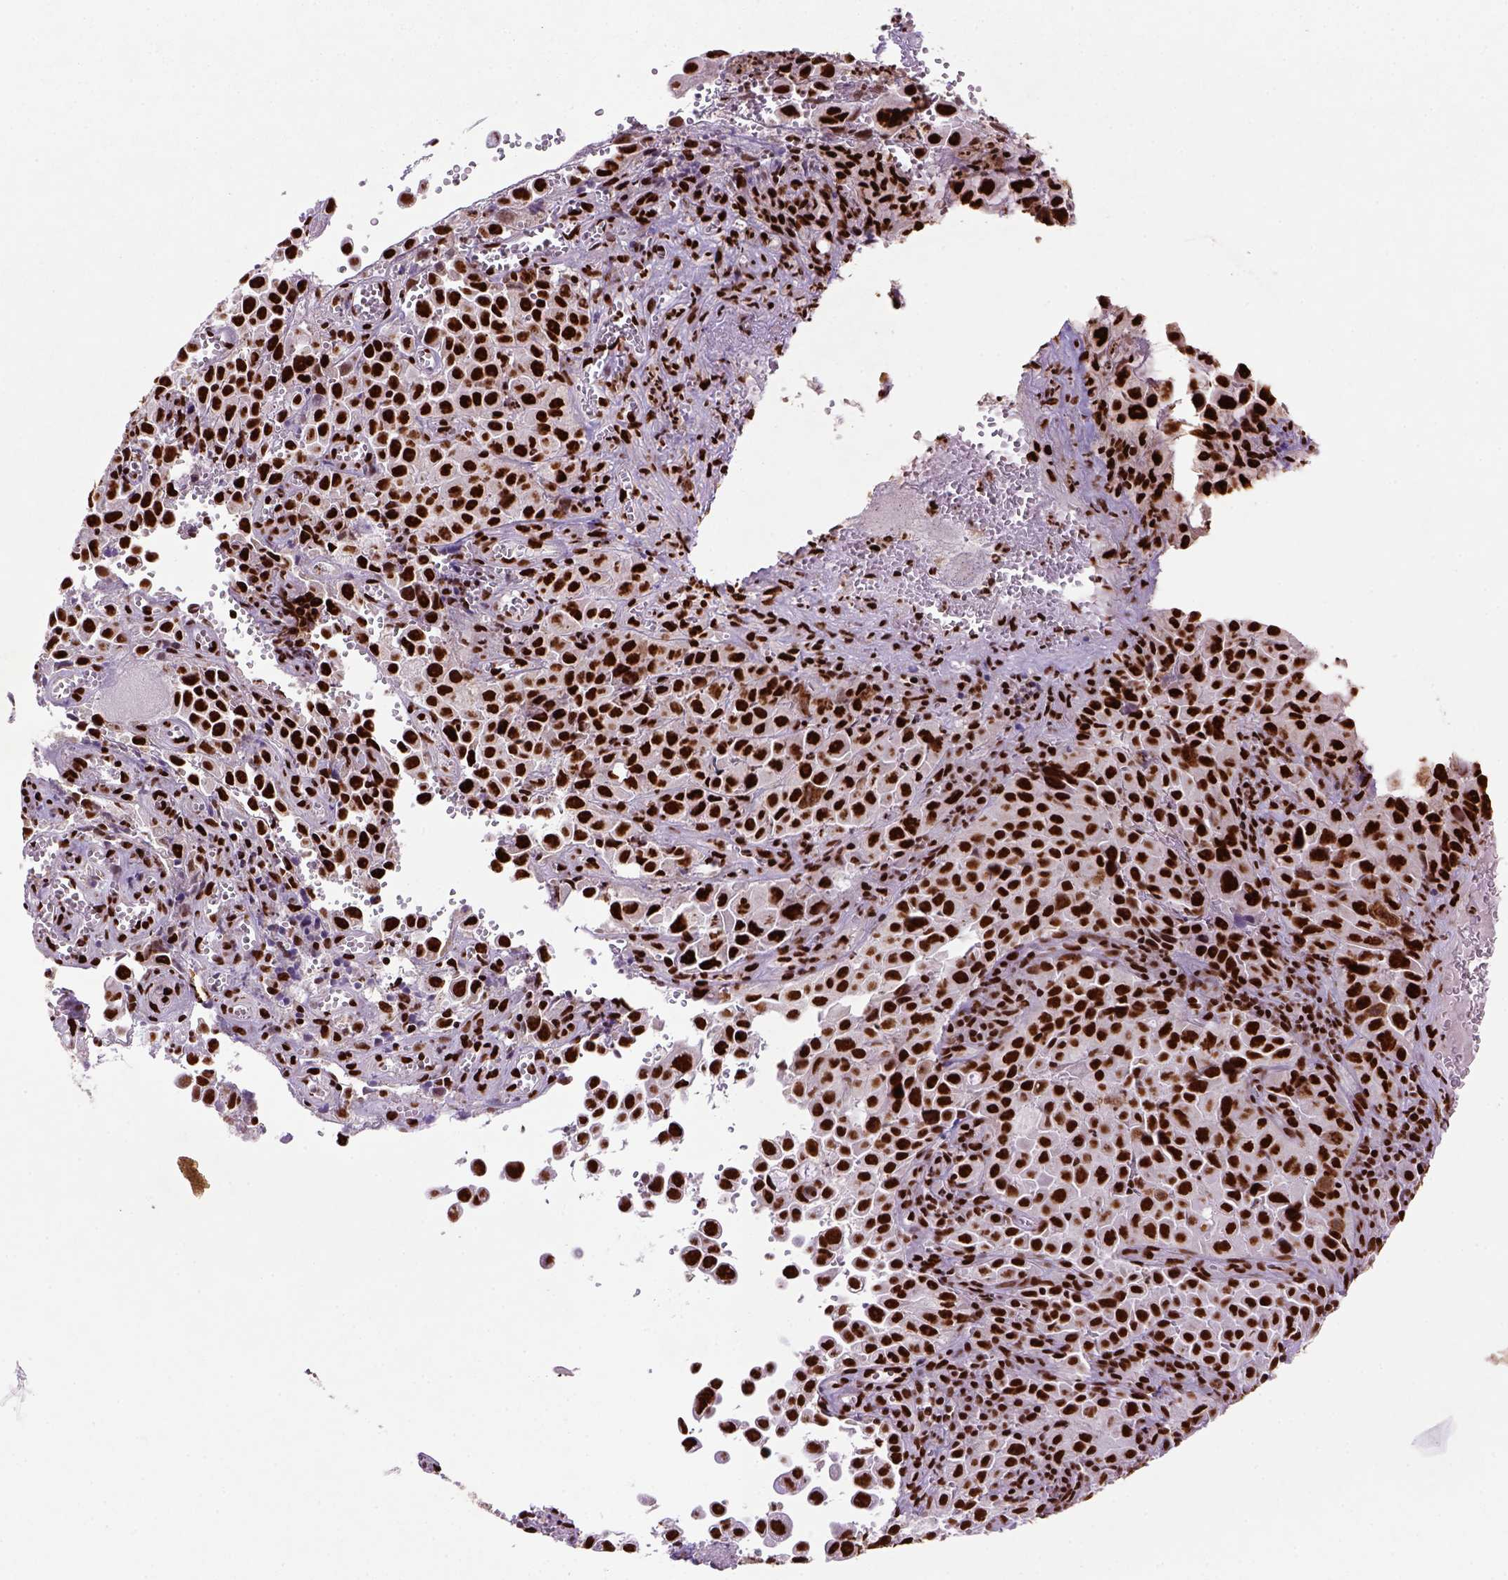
{"staining": {"intensity": "strong", "quantity": ">75%", "location": "nuclear"}, "tissue": "cervical cancer", "cell_type": "Tumor cells", "image_type": "cancer", "snomed": [{"axis": "morphology", "description": "Squamous cell carcinoma, NOS"}, {"axis": "topography", "description": "Cervix"}], "caption": "Protein positivity by IHC reveals strong nuclear positivity in approximately >75% of tumor cells in cervical squamous cell carcinoma.", "gene": "NSMCE2", "patient": {"sex": "female", "age": 55}}